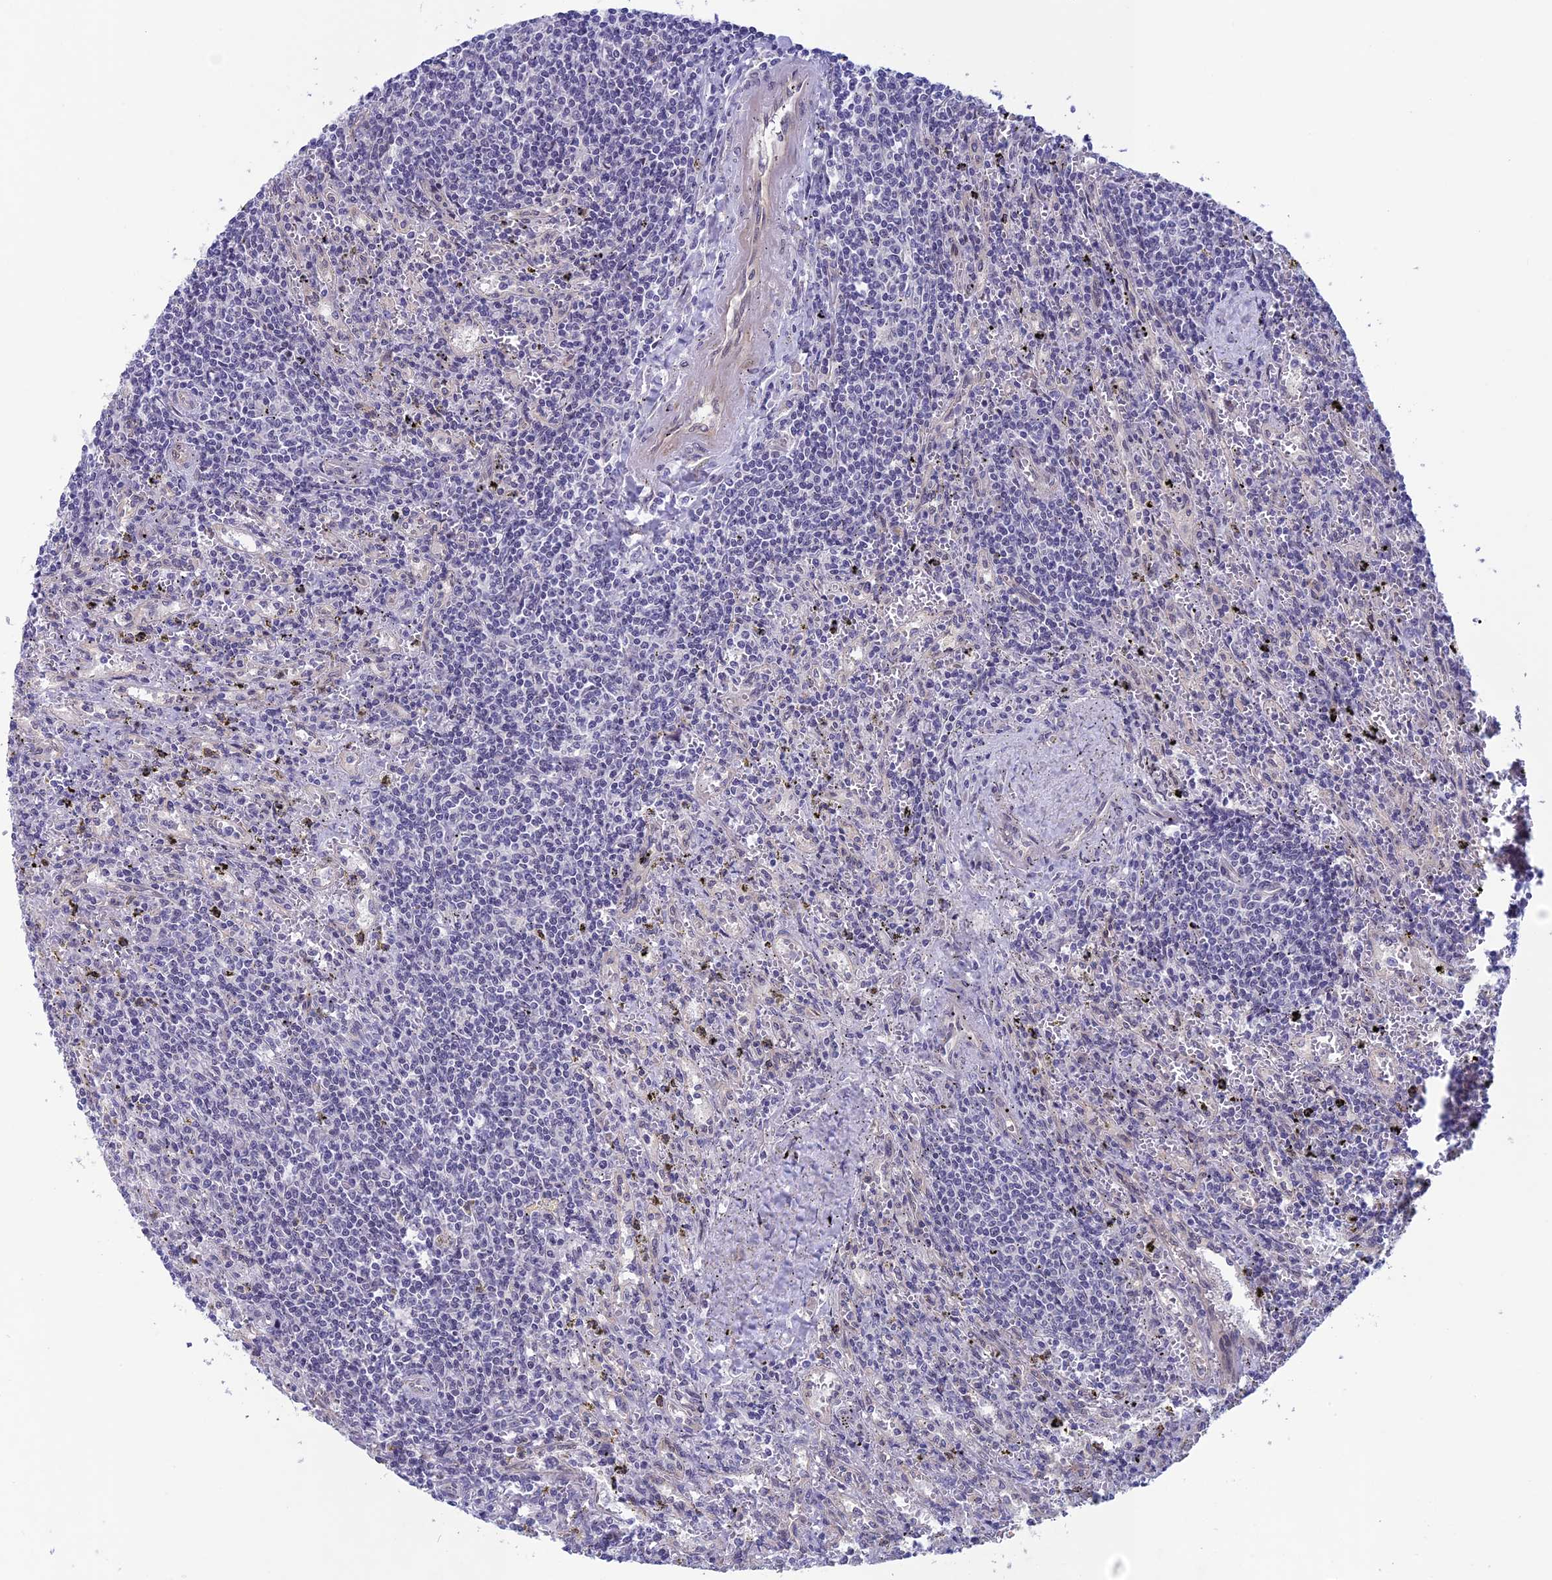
{"staining": {"intensity": "negative", "quantity": "none", "location": "none"}, "tissue": "lymphoma", "cell_type": "Tumor cells", "image_type": "cancer", "snomed": [{"axis": "morphology", "description": "Malignant lymphoma, non-Hodgkin's type, Low grade"}, {"axis": "topography", "description": "Spleen"}], "caption": "Low-grade malignant lymphoma, non-Hodgkin's type was stained to show a protein in brown. There is no significant positivity in tumor cells.", "gene": "FKBPL", "patient": {"sex": "male", "age": 76}}